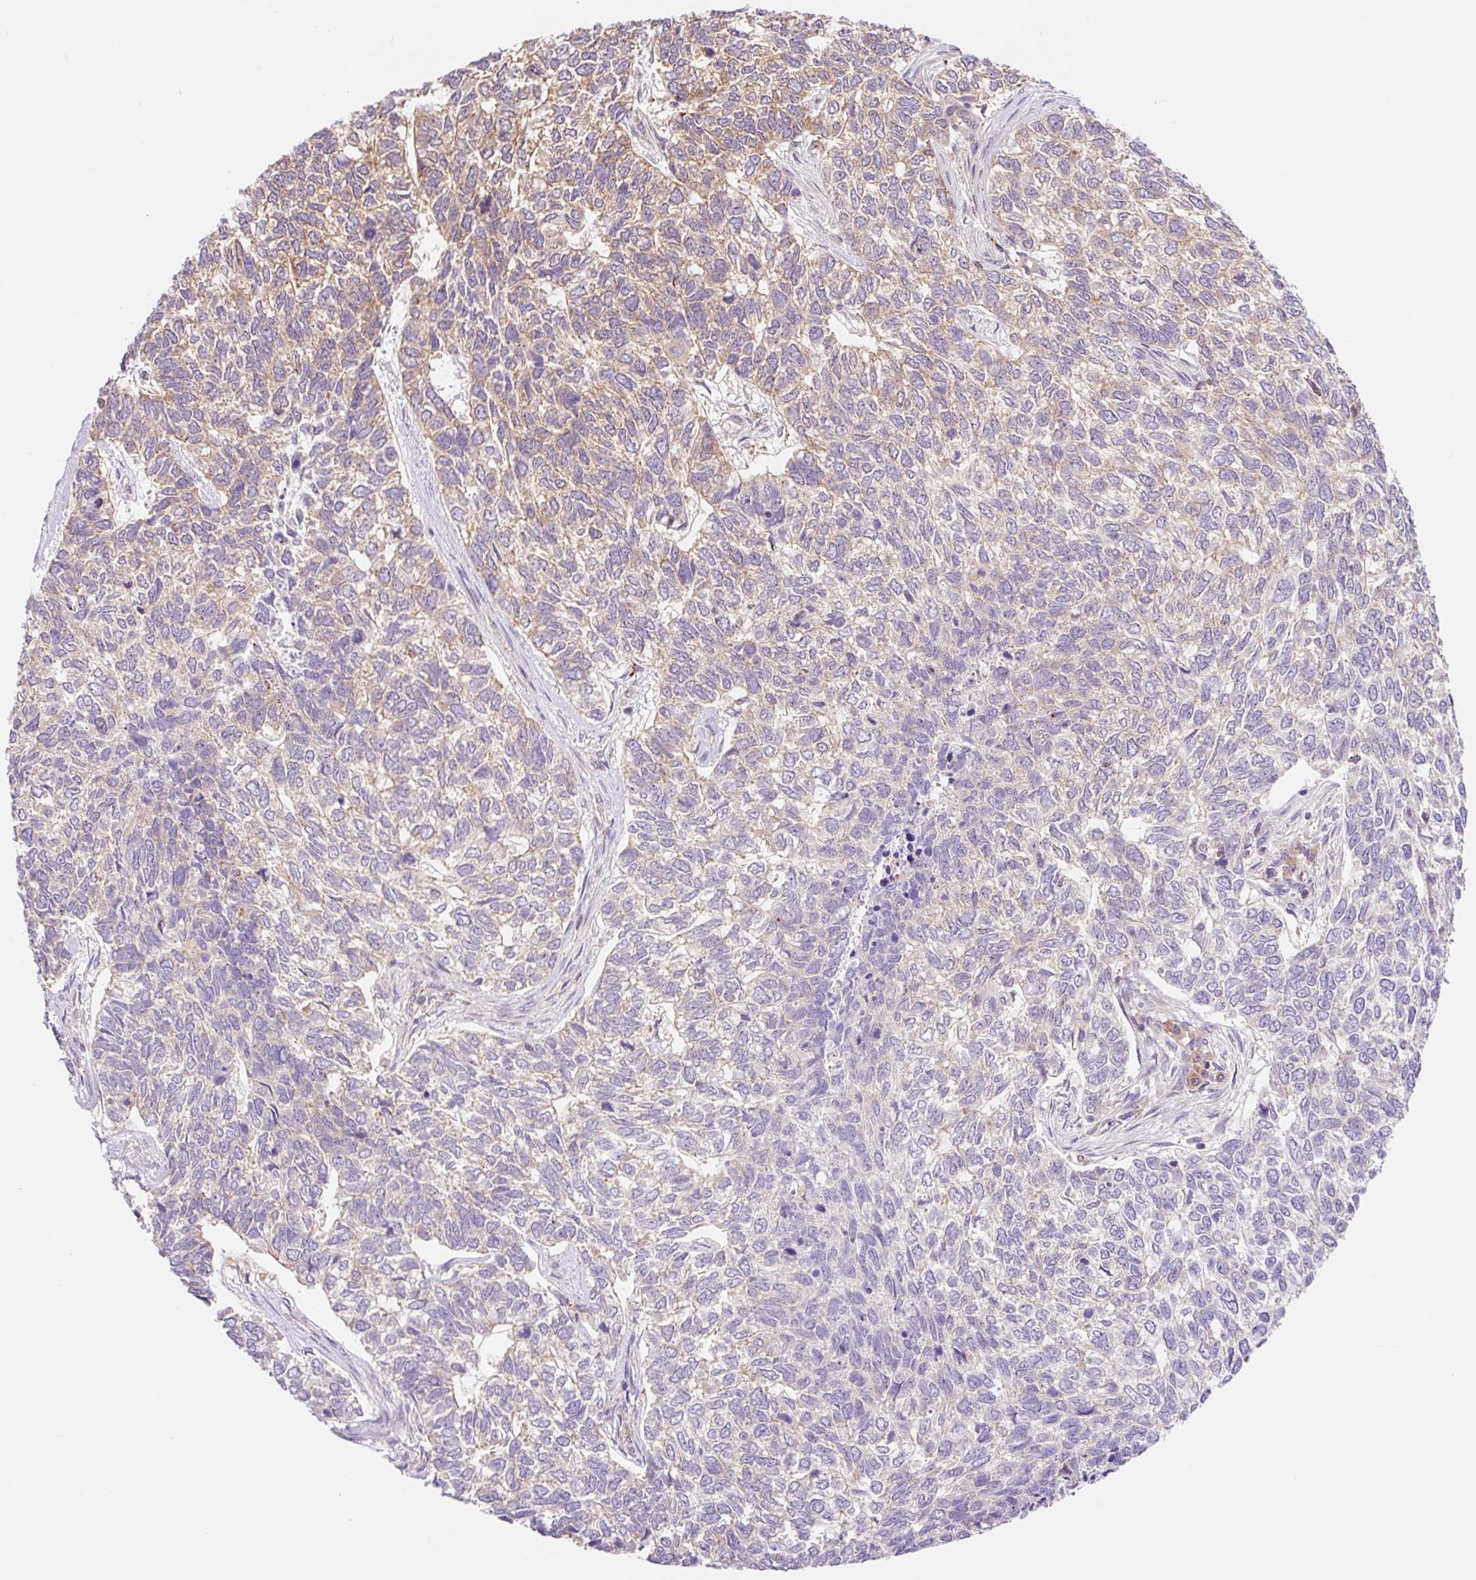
{"staining": {"intensity": "weak", "quantity": "<25%", "location": "cytoplasmic/membranous"}, "tissue": "skin cancer", "cell_type": "Tumor cells", "image_type": "cancer", "snomed": [{"axis": "morphology", "description": "Basal cell carcinoma"}, {"axis": "topography", "description": "Skin"}], "caption": "Immunohistochemistry (IHC) histopathology image of human basal cell carcinoma (skin) stained for a protein (brown), which reveals no staining in tumor cells.", "gene": "VPS4A", "patient": {"sex": "female", "age": 65}}